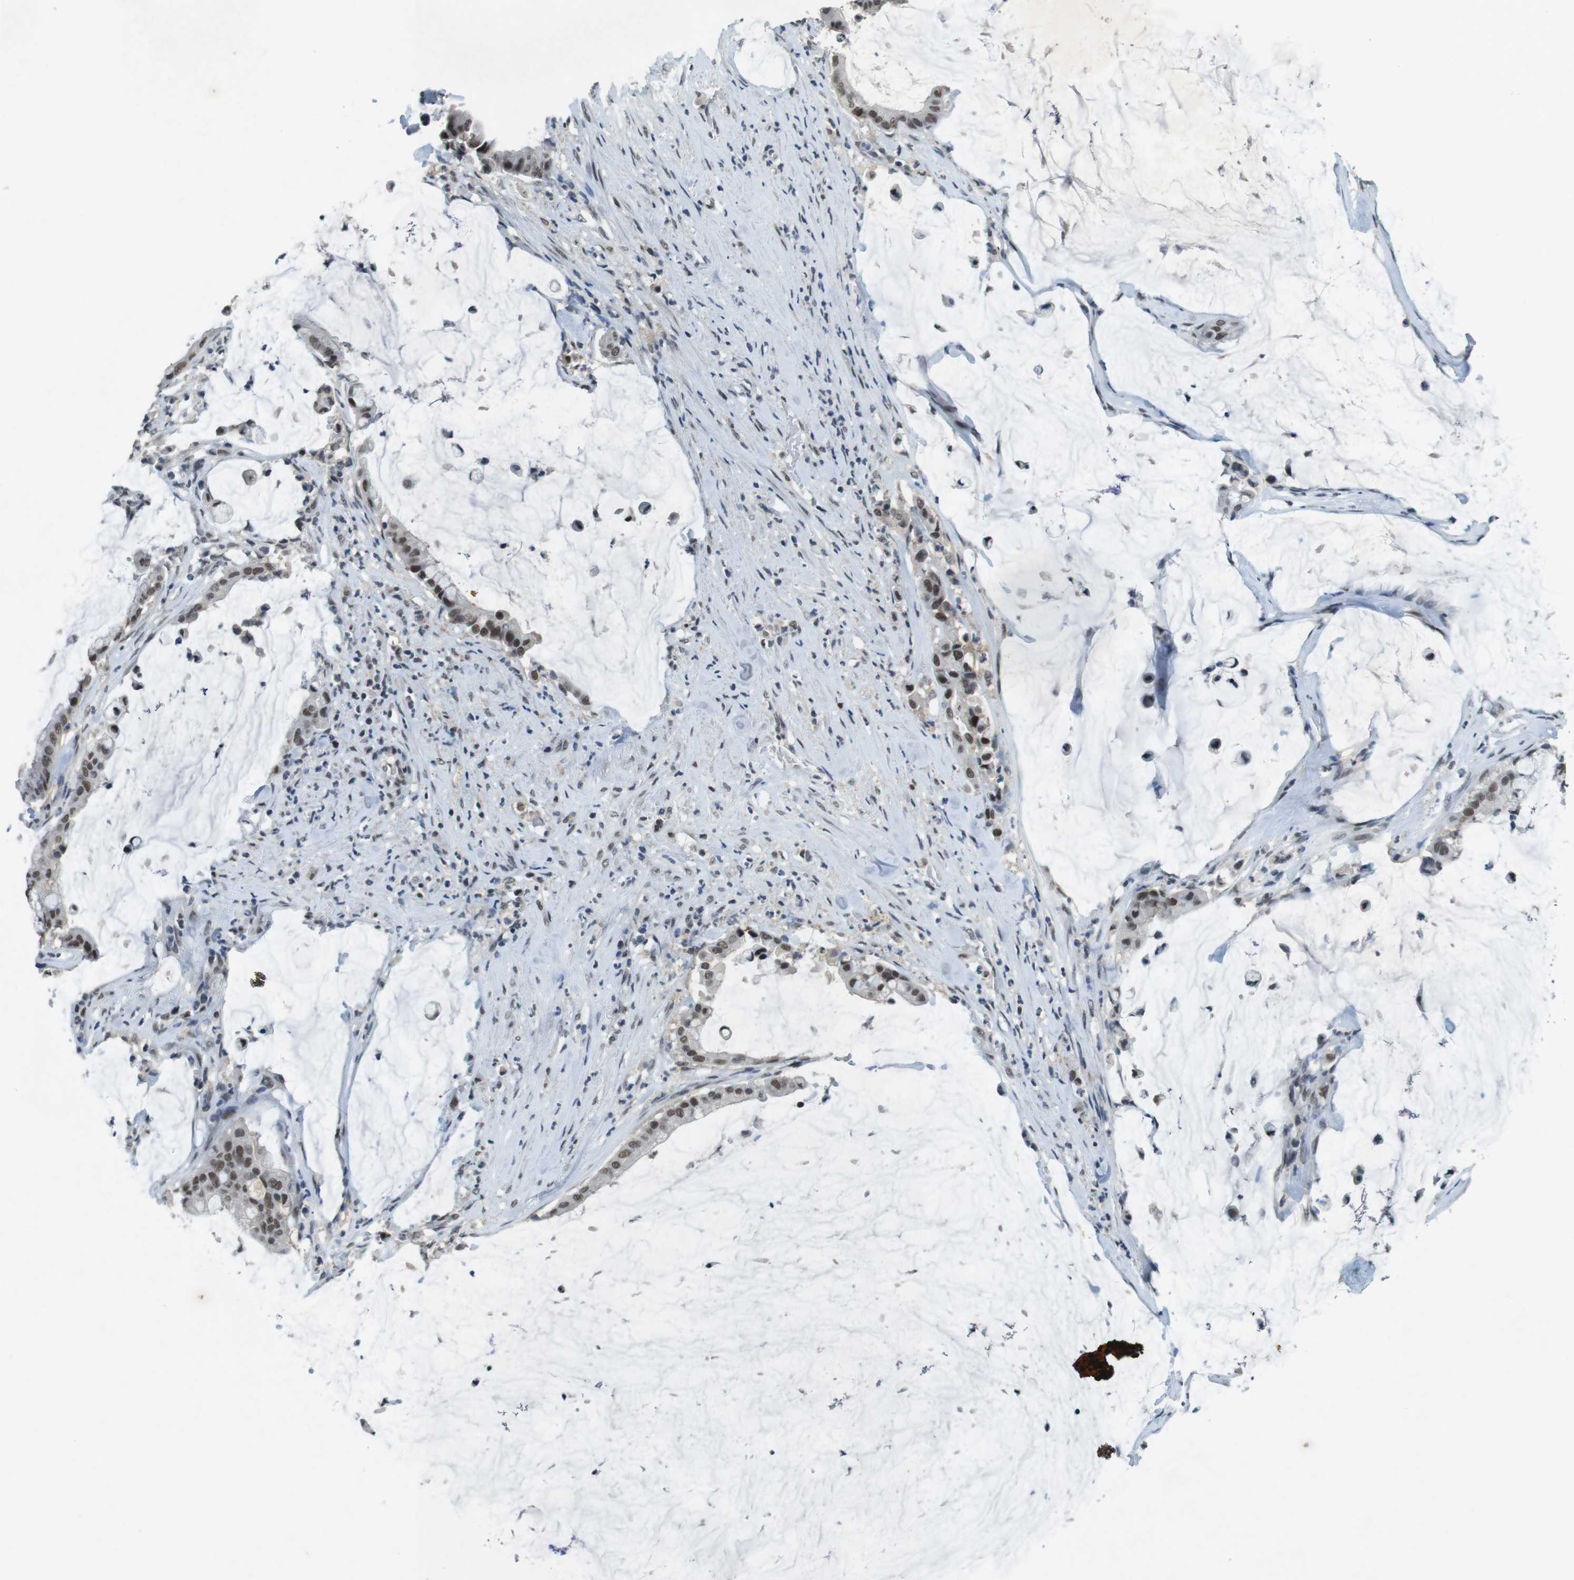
{"staining": {"intensity": "moderate", "quantity": ">75%", "location": "nuclear"}, "tissue": "pancreatic cancer", "cell_type": "Tumor cells", "image_type": "cancer", "snomed": [{"axis": "morphology", "description": "Adenocarcinoma, NOS"}, {"axis": "topography", "description": "Pancreas"}], "caption": "This is a histology image of immunohistochemistry staining of pancreatic adenocarcinoma, which shows moderate positivity in the nuclear of tumor cells.", "gene": "USP7", "patient": {"sex": "male", "age": 41}}